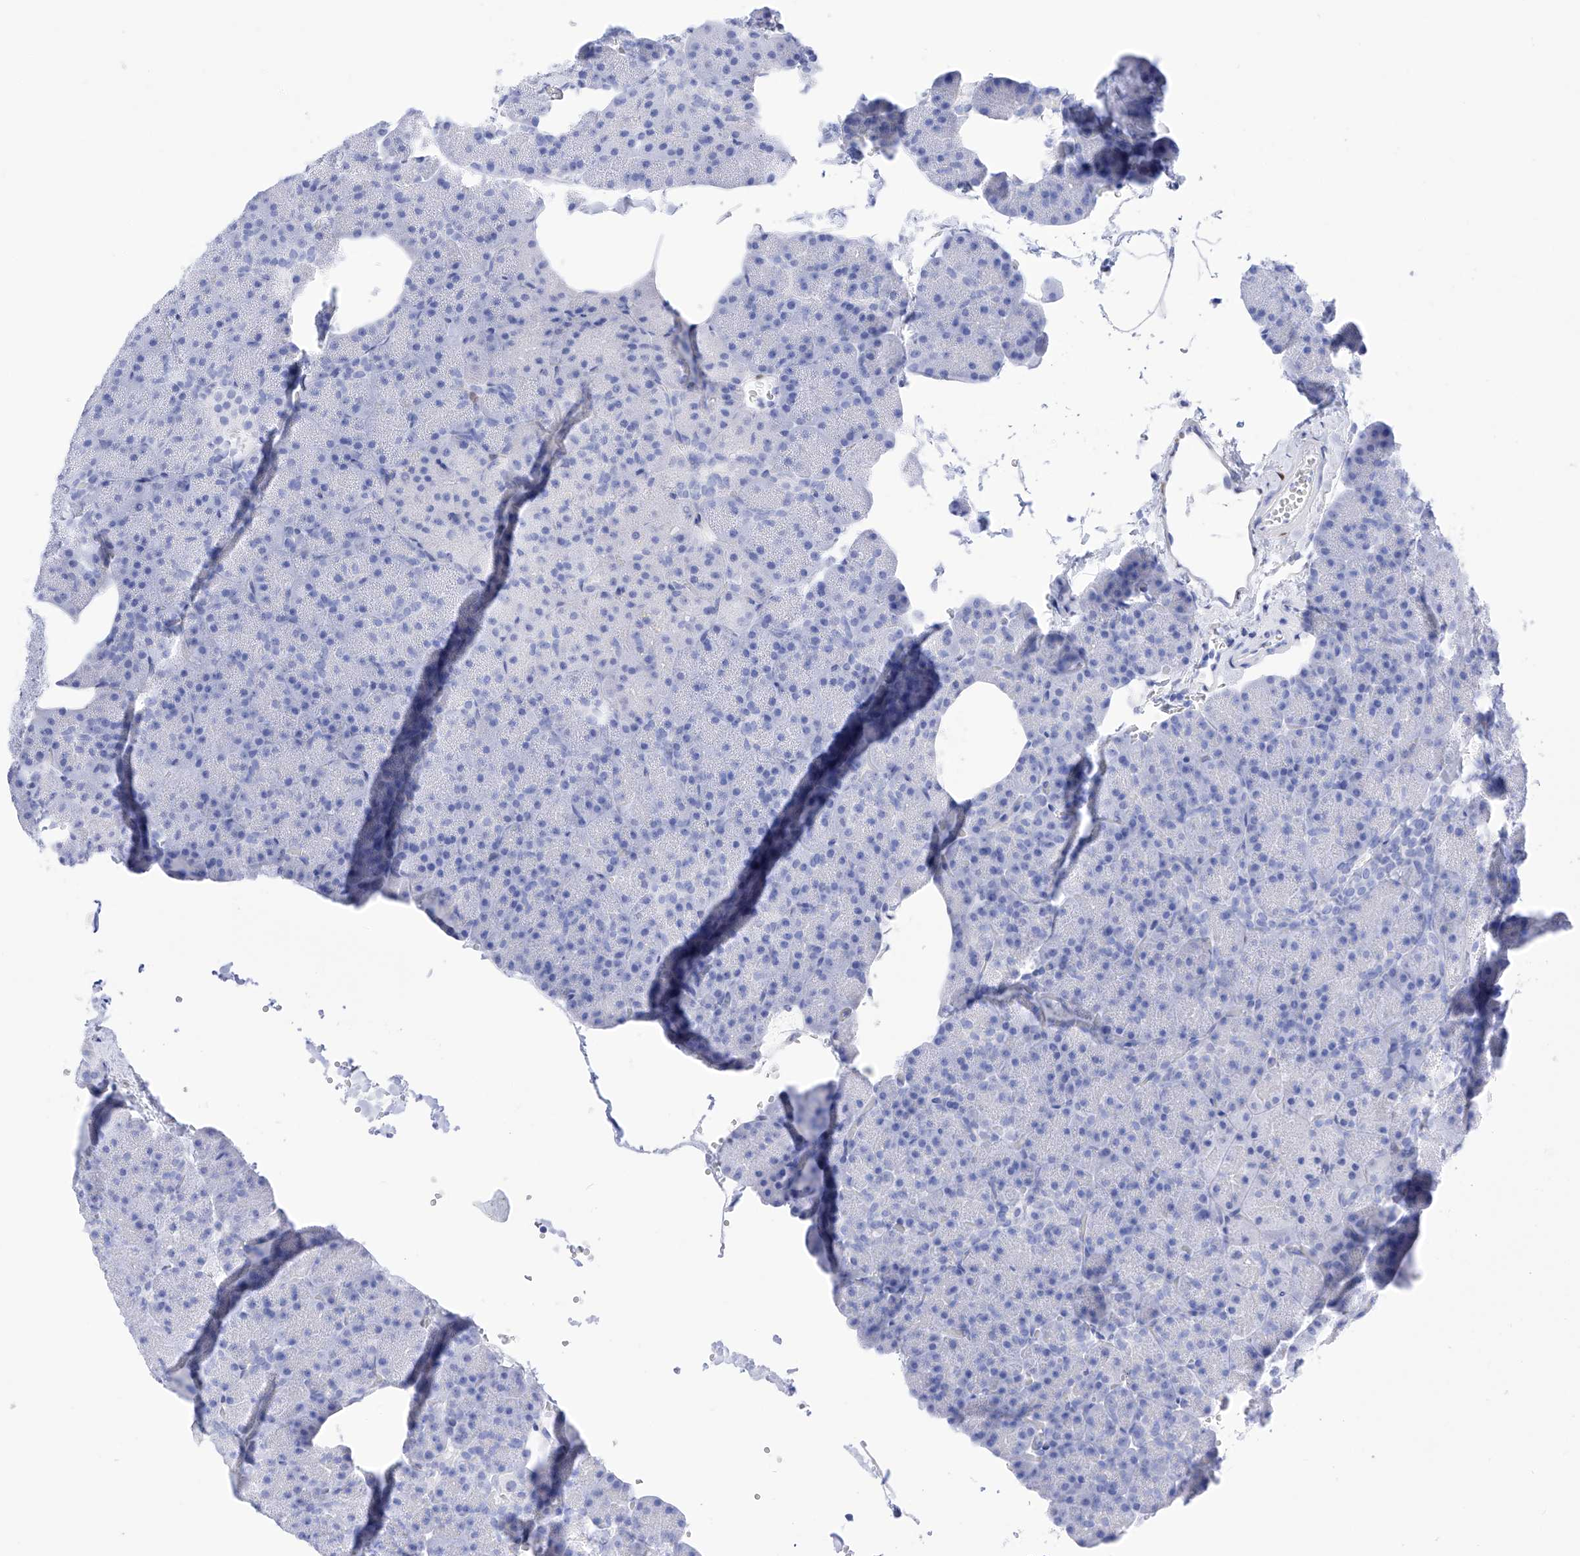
{"staining": {"intensity": "negative", "quantity": "none", "location": "none"}, "tissue": "pancreas", "cell_type": "Exocrine glandular cells", "image_type": "normal", "snomed": [{"axis": "morphology", "description": "Normal tissue, NOS"}, {"axis": "morphology", "description": "Carcinoid, malignant, NOS"}, {"axis": "topography", "description": "Pancreas"}], "caption": "Immunohistochemistry image of normal human pancreas stained for a protein (brown), which reveals no positivity in exocrine glandular cells.", "gene": "TRPC7", "patient": {"sex": "female", "age": 35}}